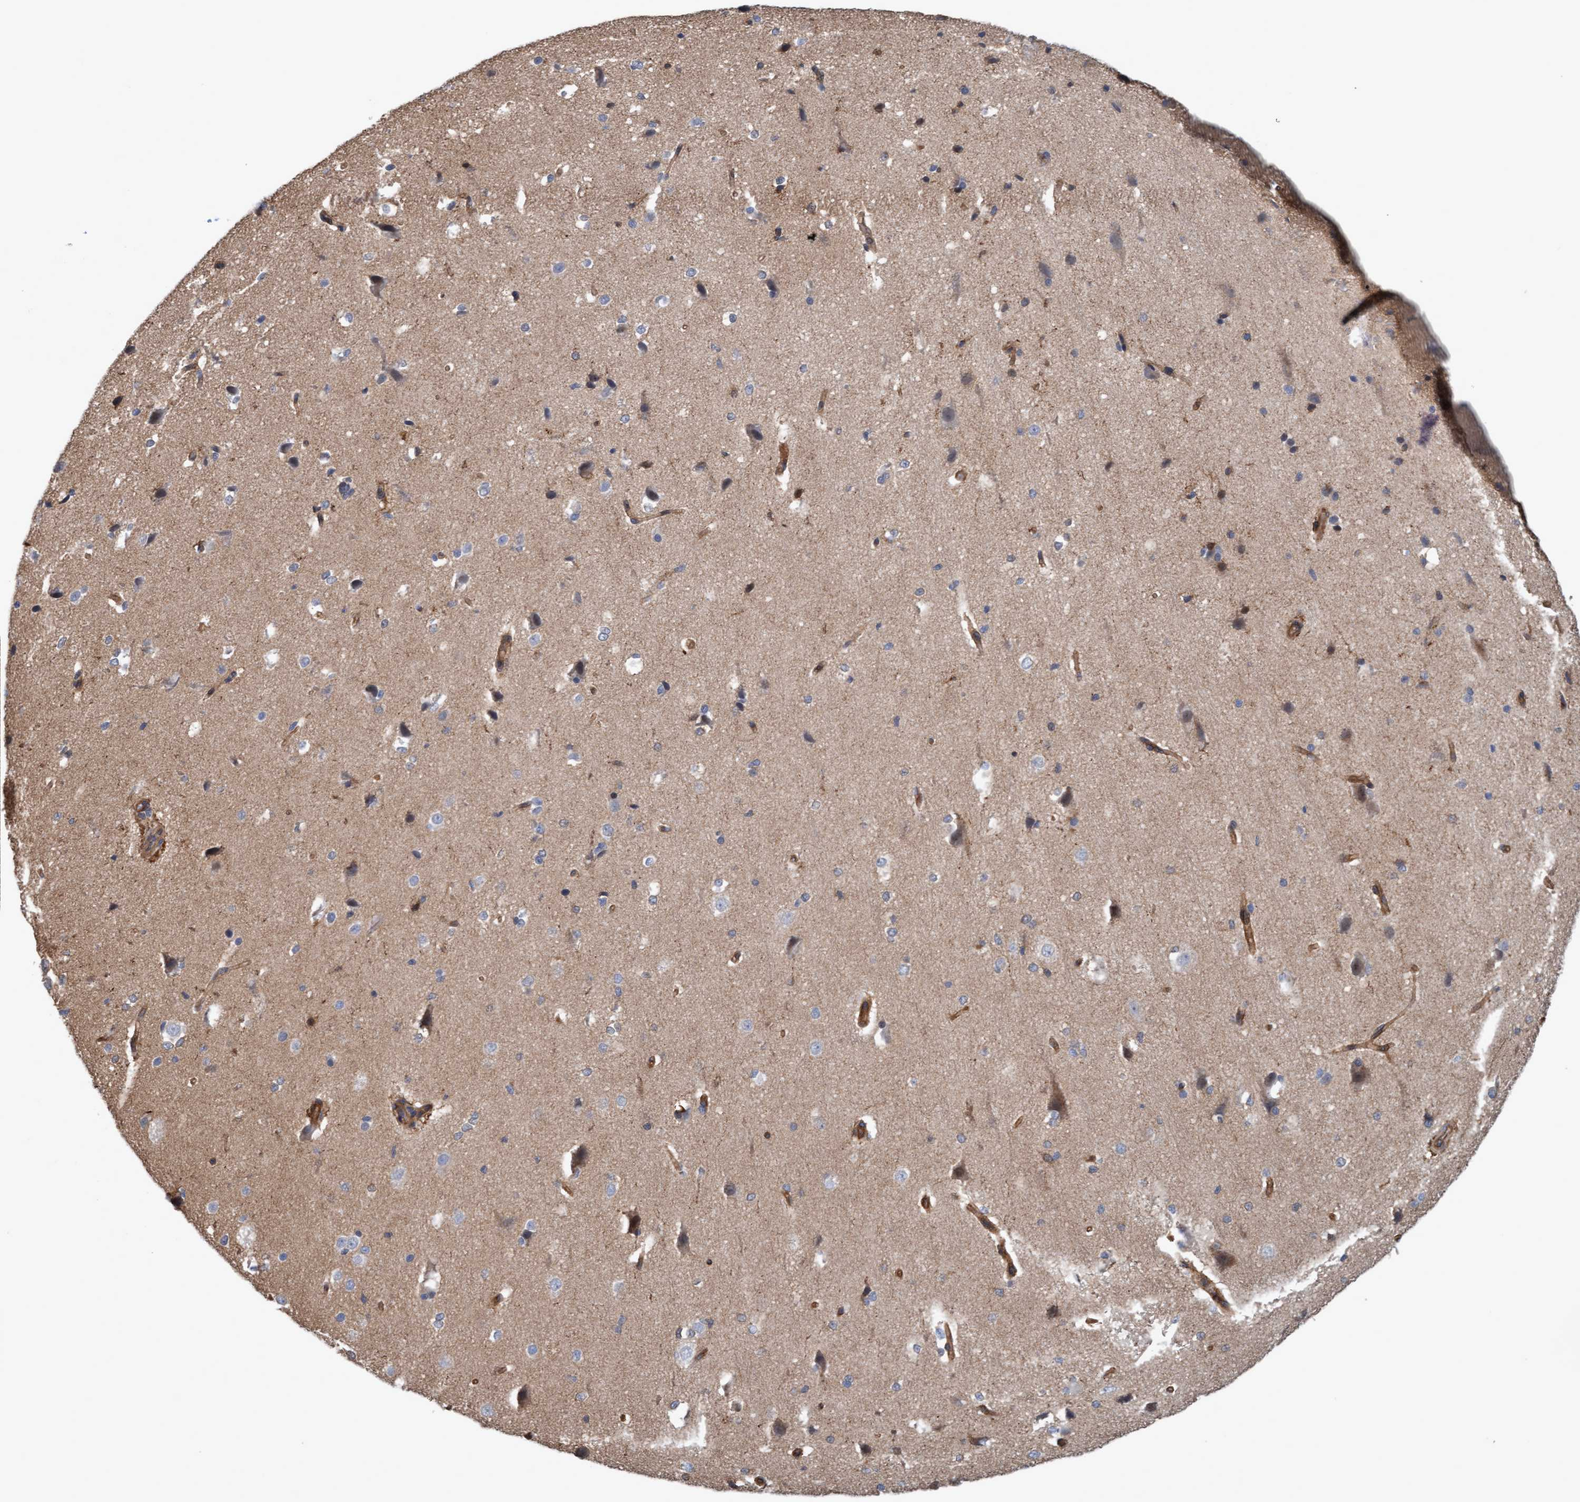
{"staining": {"intensity": "moderate", "quantity": ">75%", "location": "cytoplasmic/membranous"}, "tissue": "cerebral cortex", "cell_type": "Endothelial cells", "image_type": "normal", "snomed": [{"axis": "morphology", "description": "Normal tissue, NOS"}, {"axis": "morphology", "description": "Developmental malformation"}, {"axis": "topography", "description": "Cerebral cortex"}], "caption": "Endothelial cells exhibit medium levels of moderate cytoplasmic/membranous staining in approximately >75% of cells in unremarkable cerebral cortex.", "gene": "ERAL1", "patient": {"sex": "female", "age": 30}}